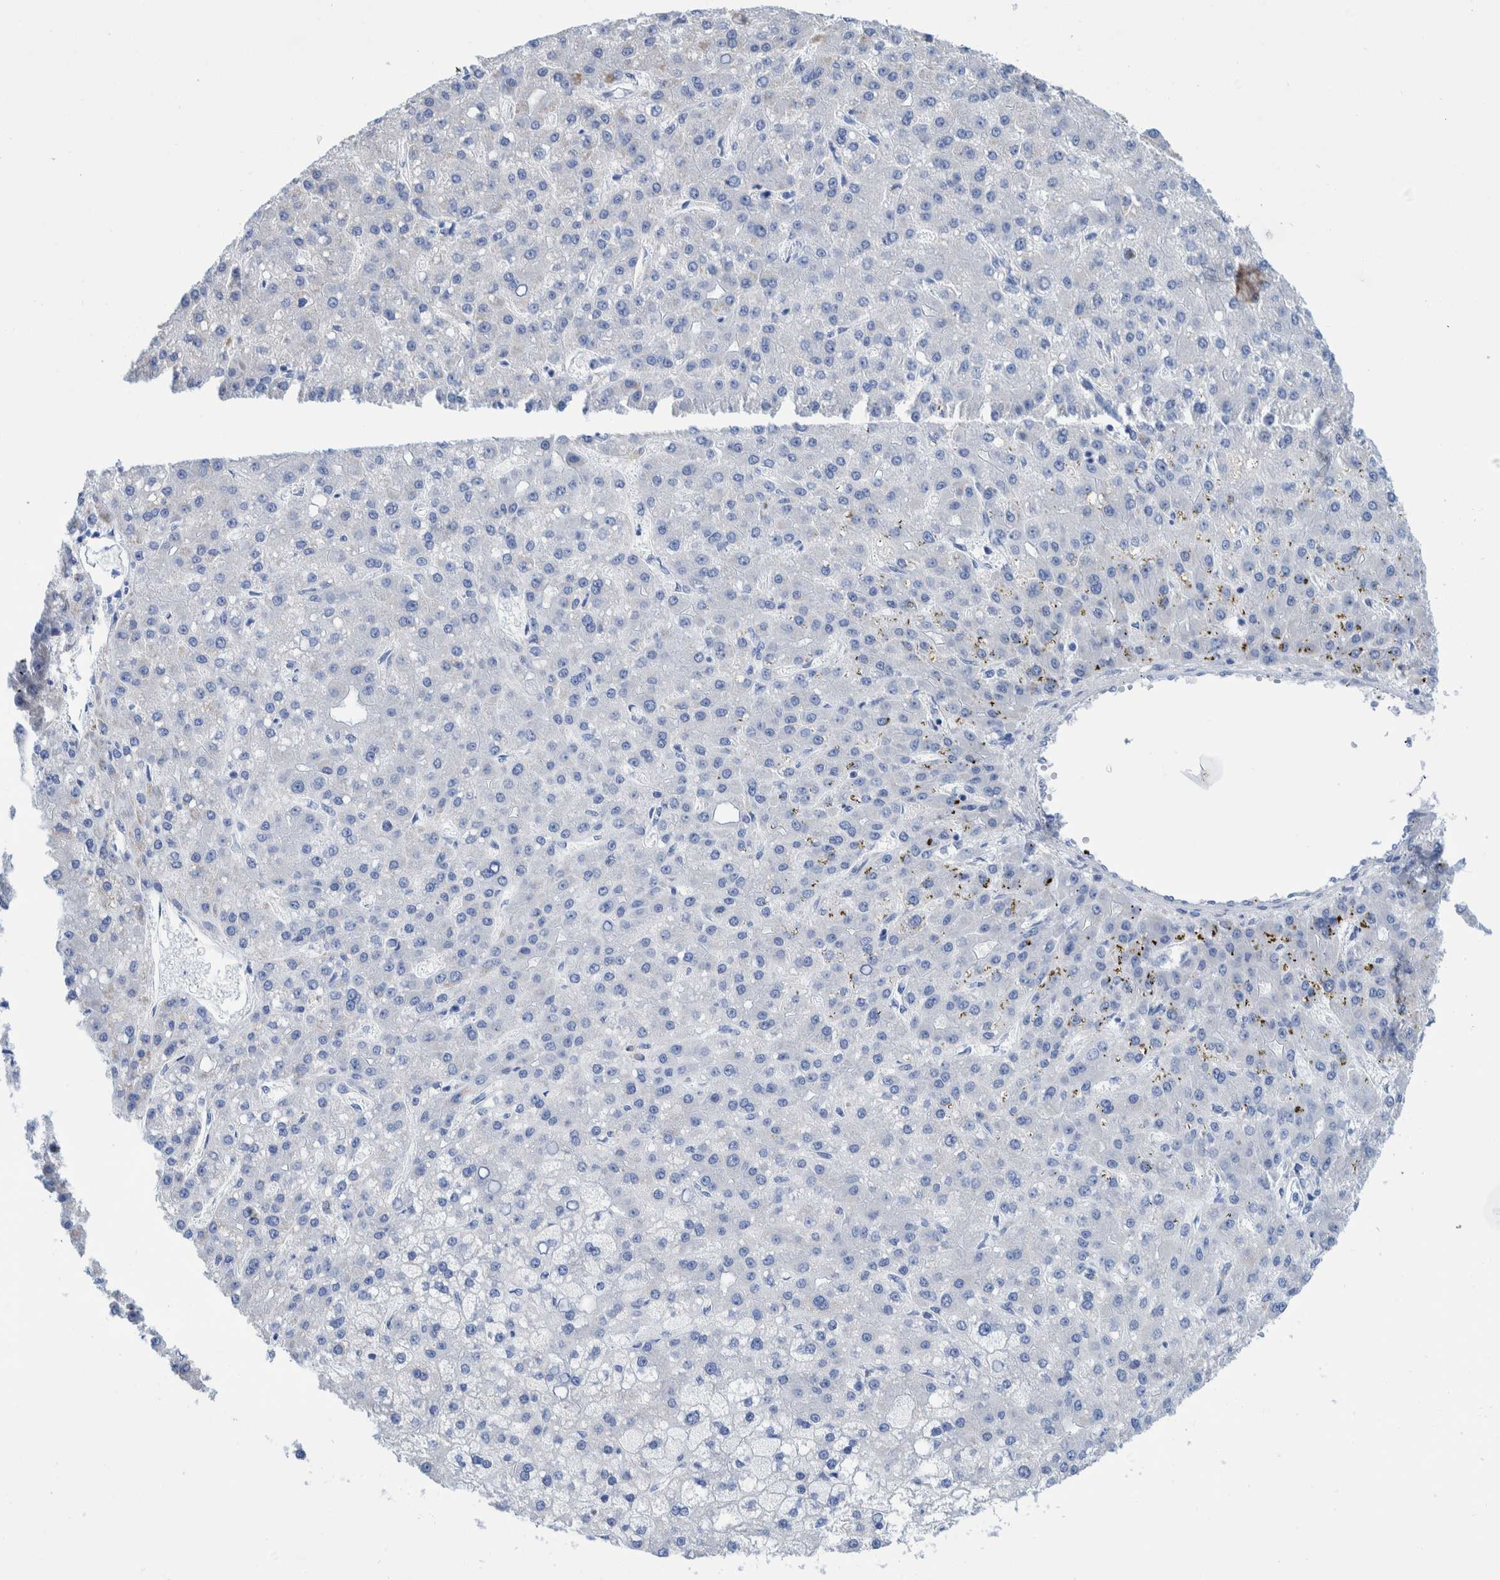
{"staining": {"intensity": "negative", "quantity": "none", "location": "none"}, "tissue": "liver cancer", "cell_type": "Tumor cells", "image_type": "cancer", "snomed": [{"axis": "morphology", "description": "Carcinoma, Hepatocellular, NOS"}, {"axis": "topography", "description": "Liver"}], "caption": "DAB (3,3'-diaminobenzidine) immunohistochemical staining of human liver cancer reveals no significant expression in tumor cells. (DAB (3,3'-diaminobenzidine) immunohistochemistry (IHC) visualized using brightfield microscopy, high magnification).", "gene": "KRT14", "patient": {"sex": "male", "age": 67}}